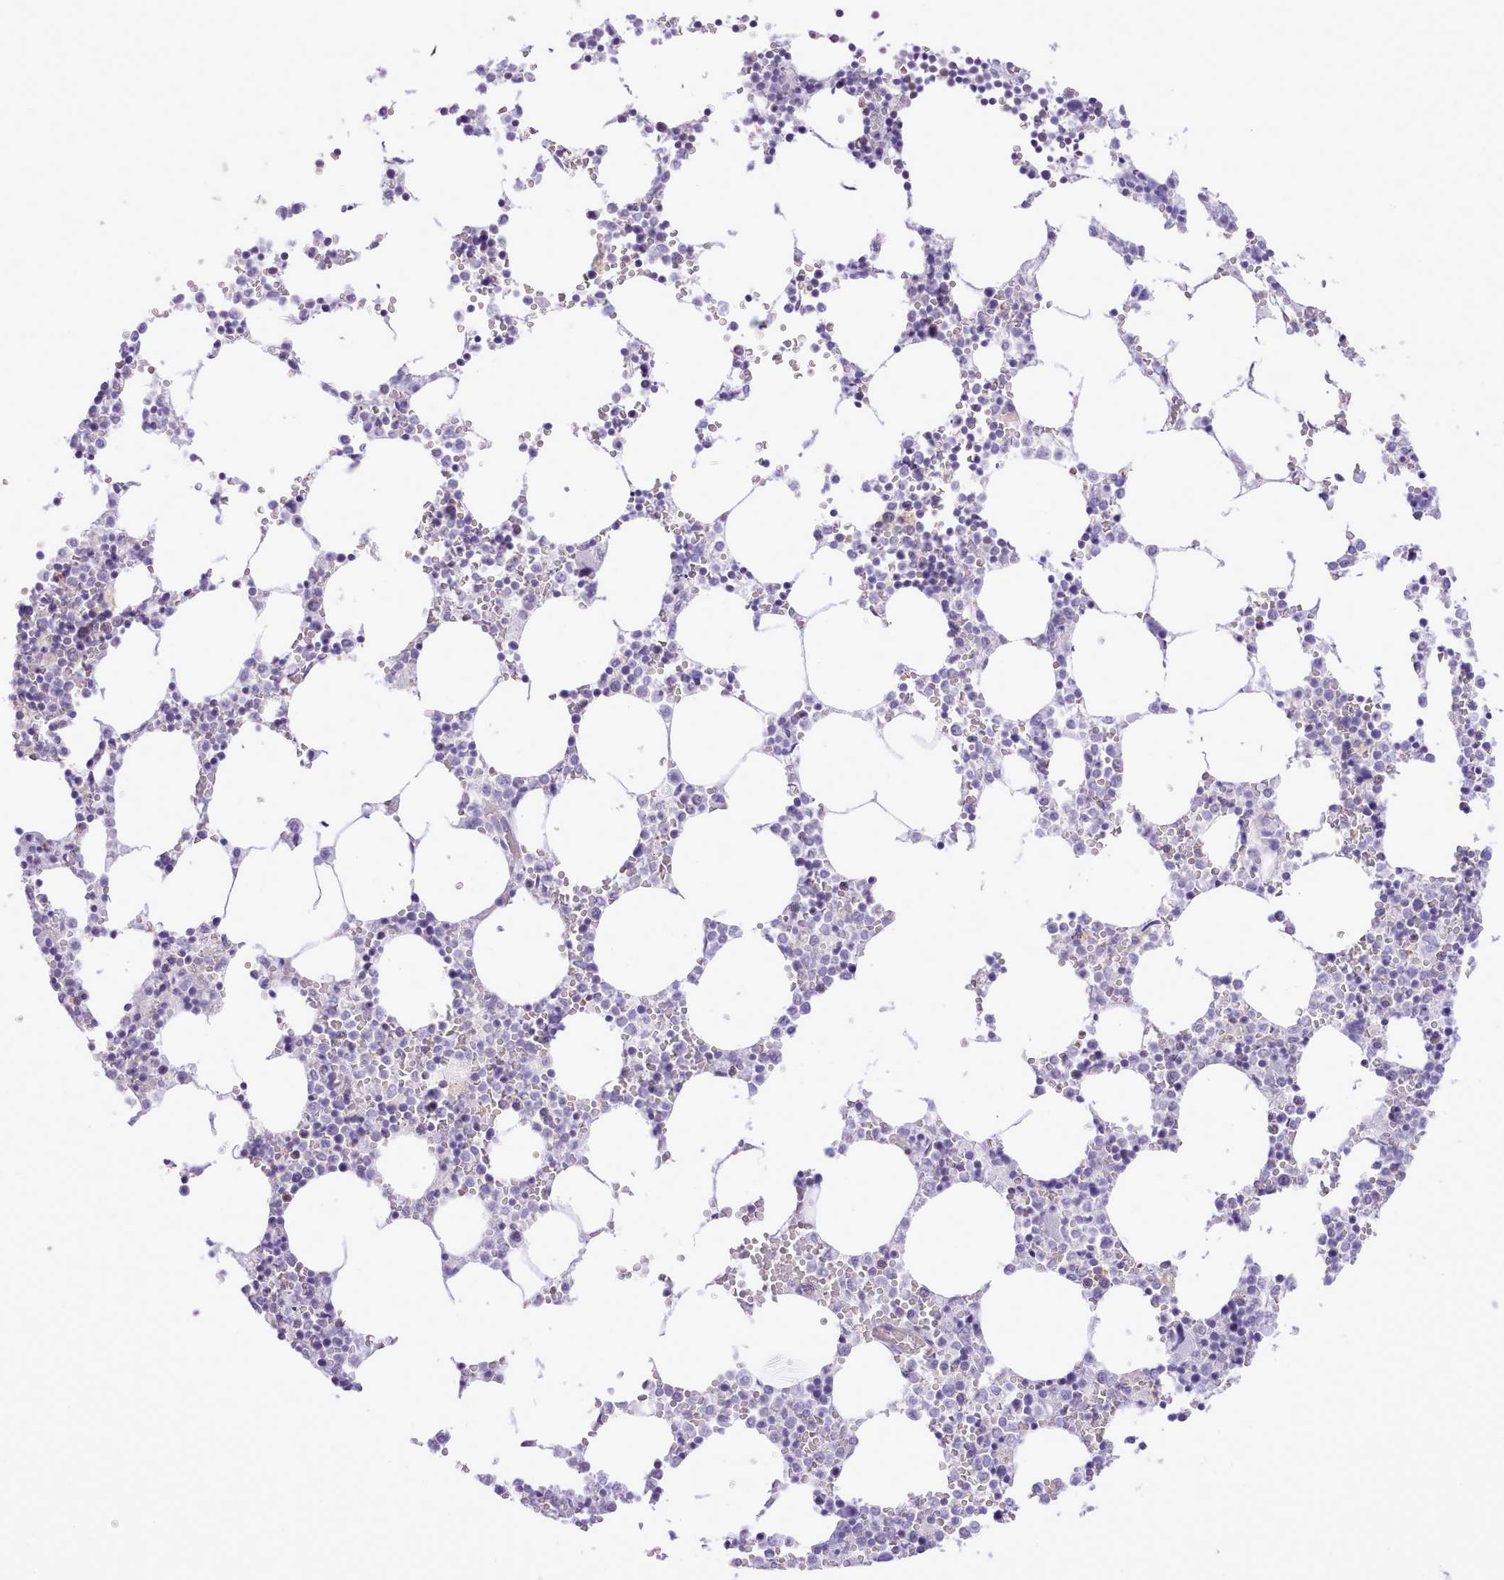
{"staining": {"intensity": "weak", "quantity": "<25%", "location": "cytoplasmic/membranous"}, "tissue": "bone marrow", "cell_type": "Hematopoietic cells", "image_type": "normal", "snomed": [{"axis": "morphology", "description": "Normal tissue, NOS"}, {"axis": "topography", "description": "Bone marrow"}], "caption": "A micrograph of human bone marrow is negative for staining in hematopoietic cells. (DAB IHC visualized using brightfield microscopy, high magnification).", "gene": "MDFI", "patient": {"sex": "female", "age": 64}}